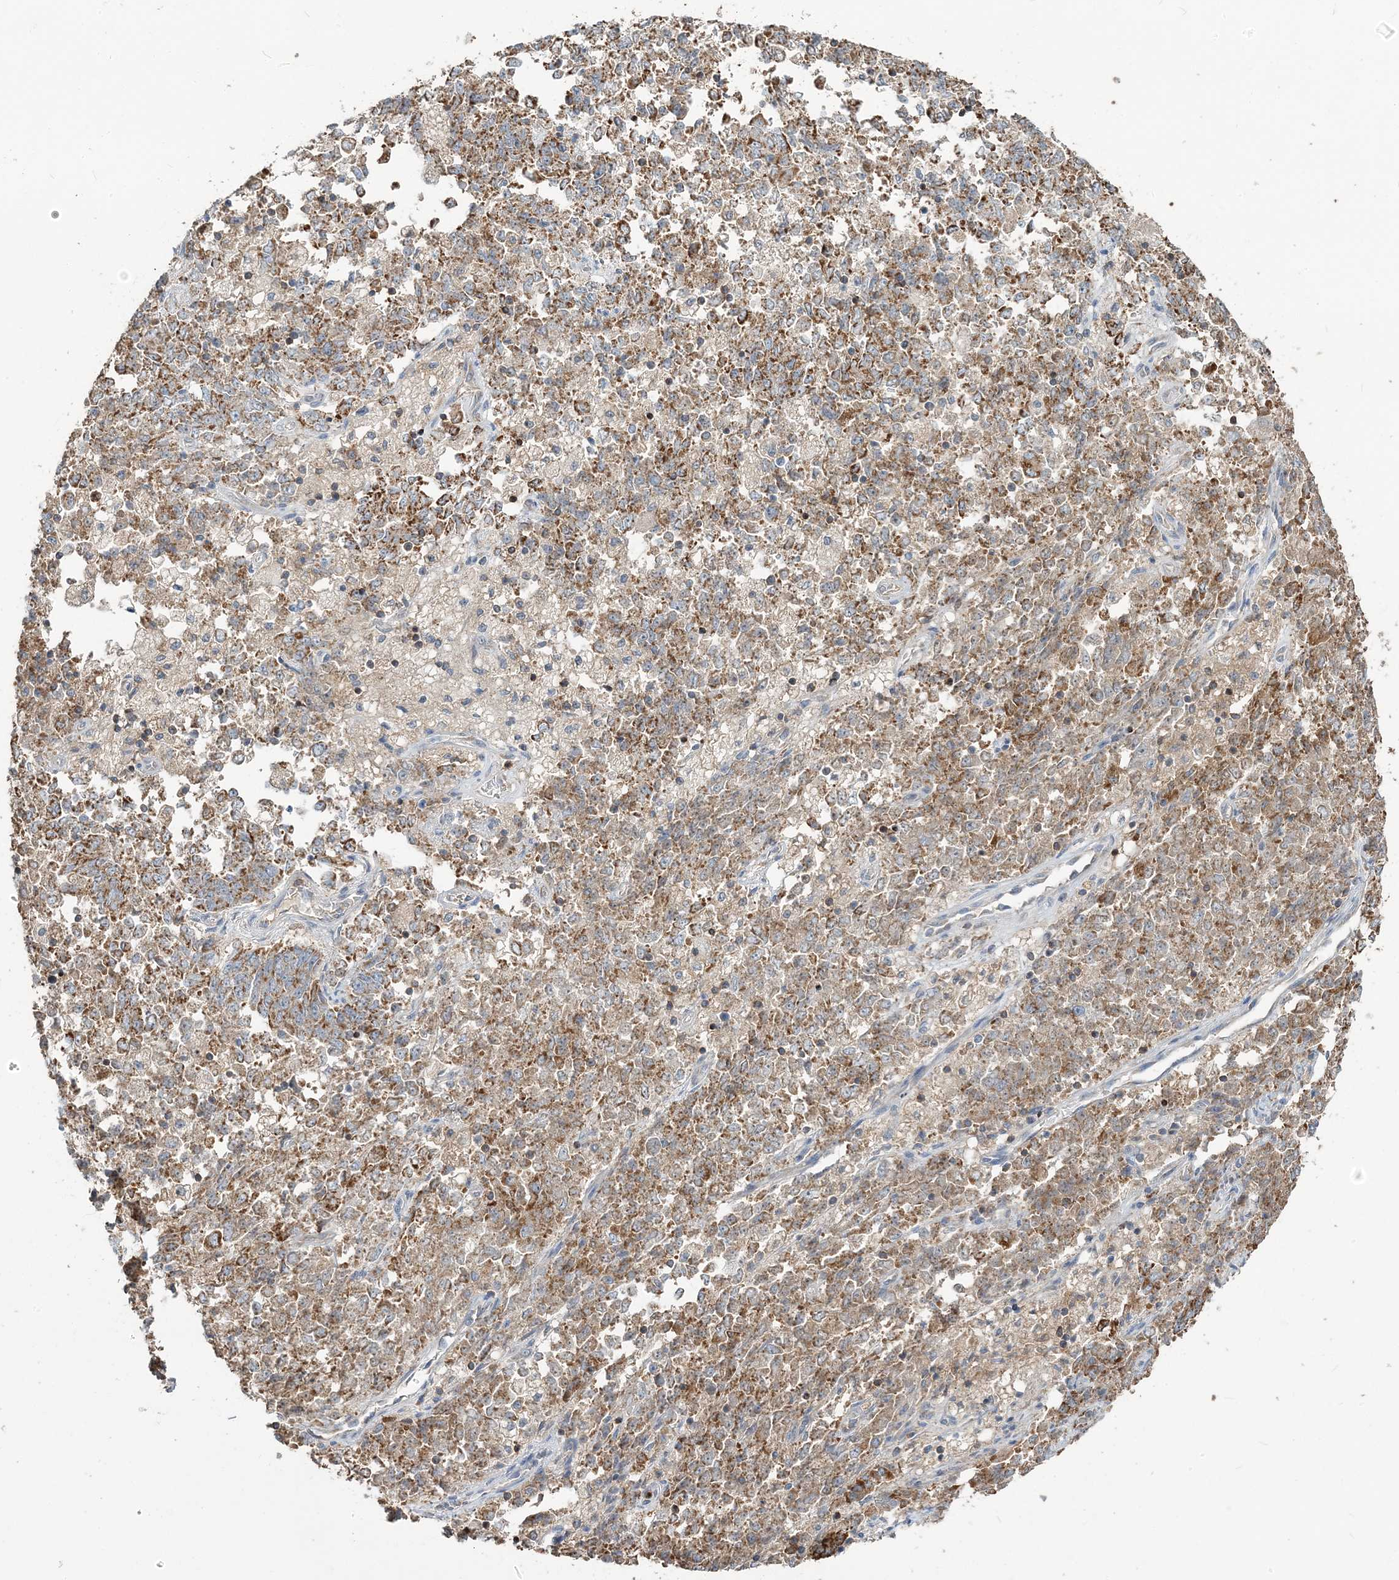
{"staining": {"intensity": "moderate", "quantity": ">75%", "location": "cytoplasmic/membranous"}, "tissue": "endometrial cancer", "cell_type": "Tumor cells", "image_type": "cancer", "snomed": [{"axis": "morphology", "description": "Adenocarcinoma, NOS"}, {"axis": "topography", "description": "Endometrium"}], "caption": "Protein positivity by immunohistochemistry displays moderate cytoplasmic/membranous staining in approximately >75% of tumor cells in endometrial cancer.", "gene": "TMLHE", "patient": {"sex": "female", "age": 80}}